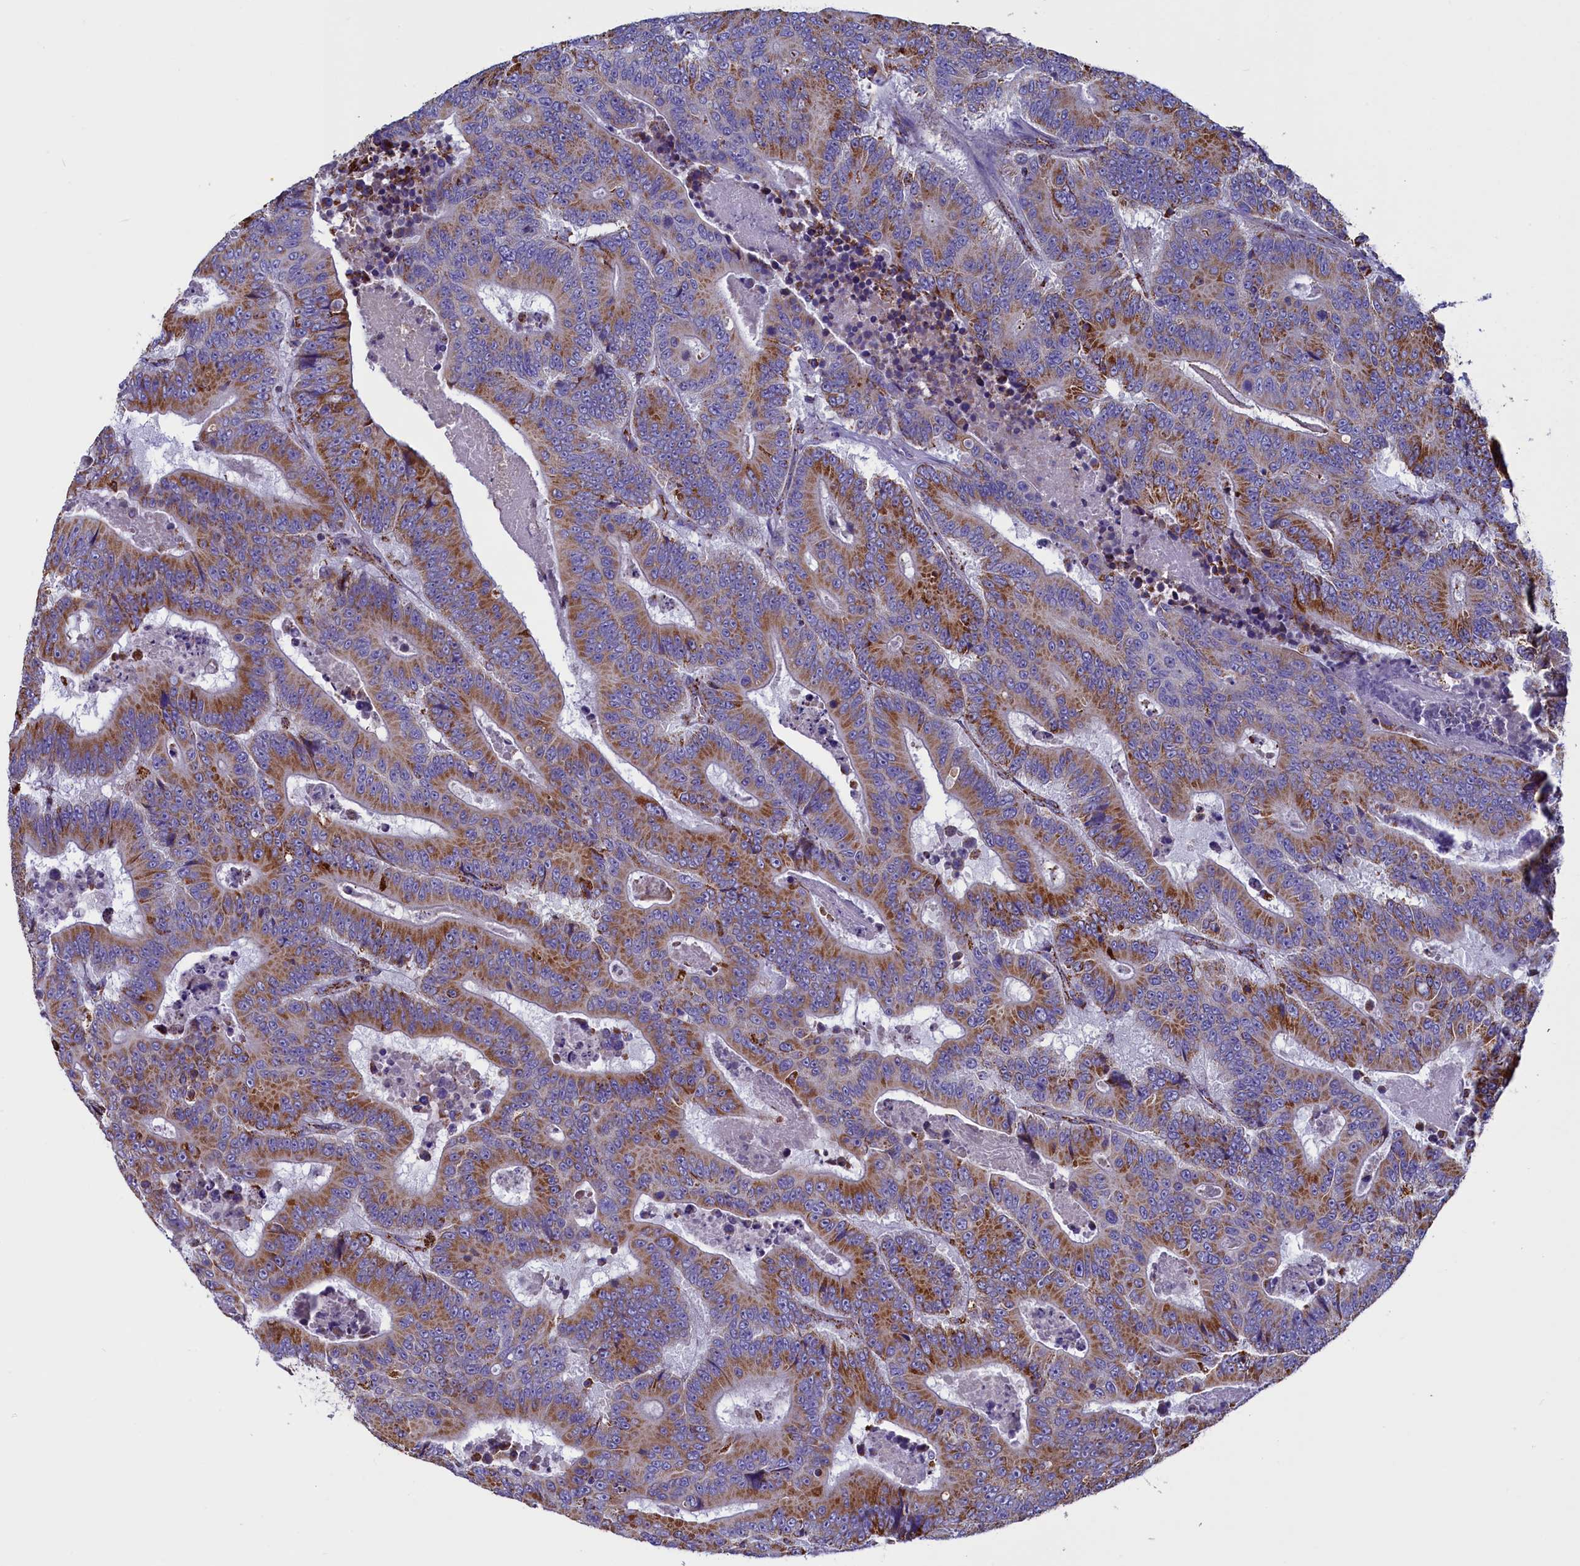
{"staining": {"intensity": "strong", "quantity": ">75%", "location": "cytoplasmic/membranous"}, "tissue": "colorectal cancer", "cell_type": "Tumor cells", "image_type": "cancer", "snomed": [{"axis": "morphology", "description": "Adenocarcinoma, NOS"}, {"axis": "topography", "description": "Colon"}], "caption": "A high-resolution micrograph shows IHC staining of colorectal cancer, which reveals strong cytoplasmic/membranous expression in about >75% of tumor cells.", "gene": "SLC39A3", "patient": {"sex": "male", "age": 83}}